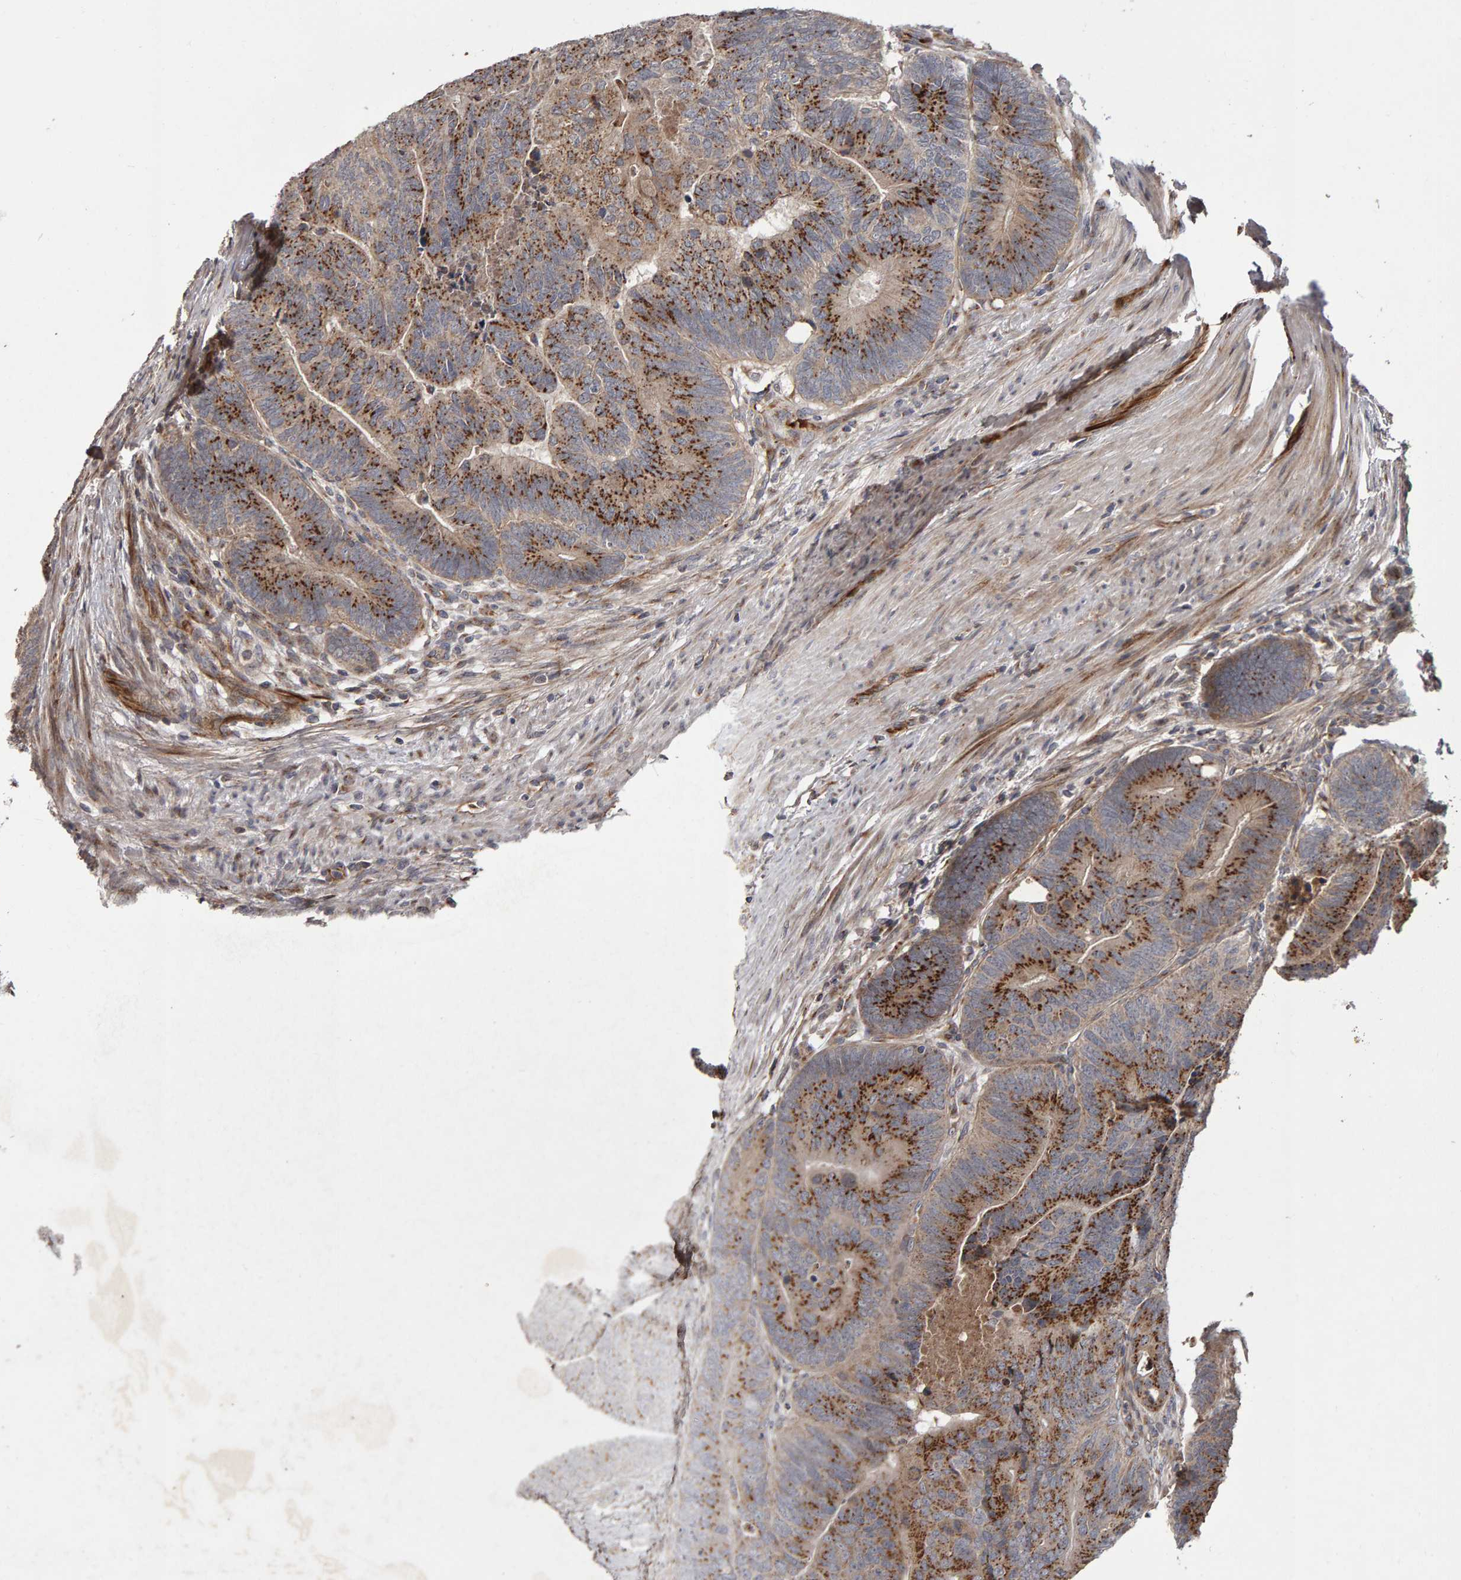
{"staining": {"intensity": "strong", "quantity": ">75%", "location": "cytoplasmic/membranous"}, "tissue": "colorectal cancer", "cell_type": "Tumor cells", "image_type": "cancer", "snomed": [{"axis": "morphology", "description": "Adenocarcinoma, NOS"}, {"axis": "topography", "description": "Colon"}], "caption": "Immunohistochemical staining of human adenocarcinoma (colorectal) reveals strong cytoplasmic/membranous protein positivity in approximately >75% of tumor cells.", "gene": "CANT1", "patient": {"sex": "female", "age": 67}}